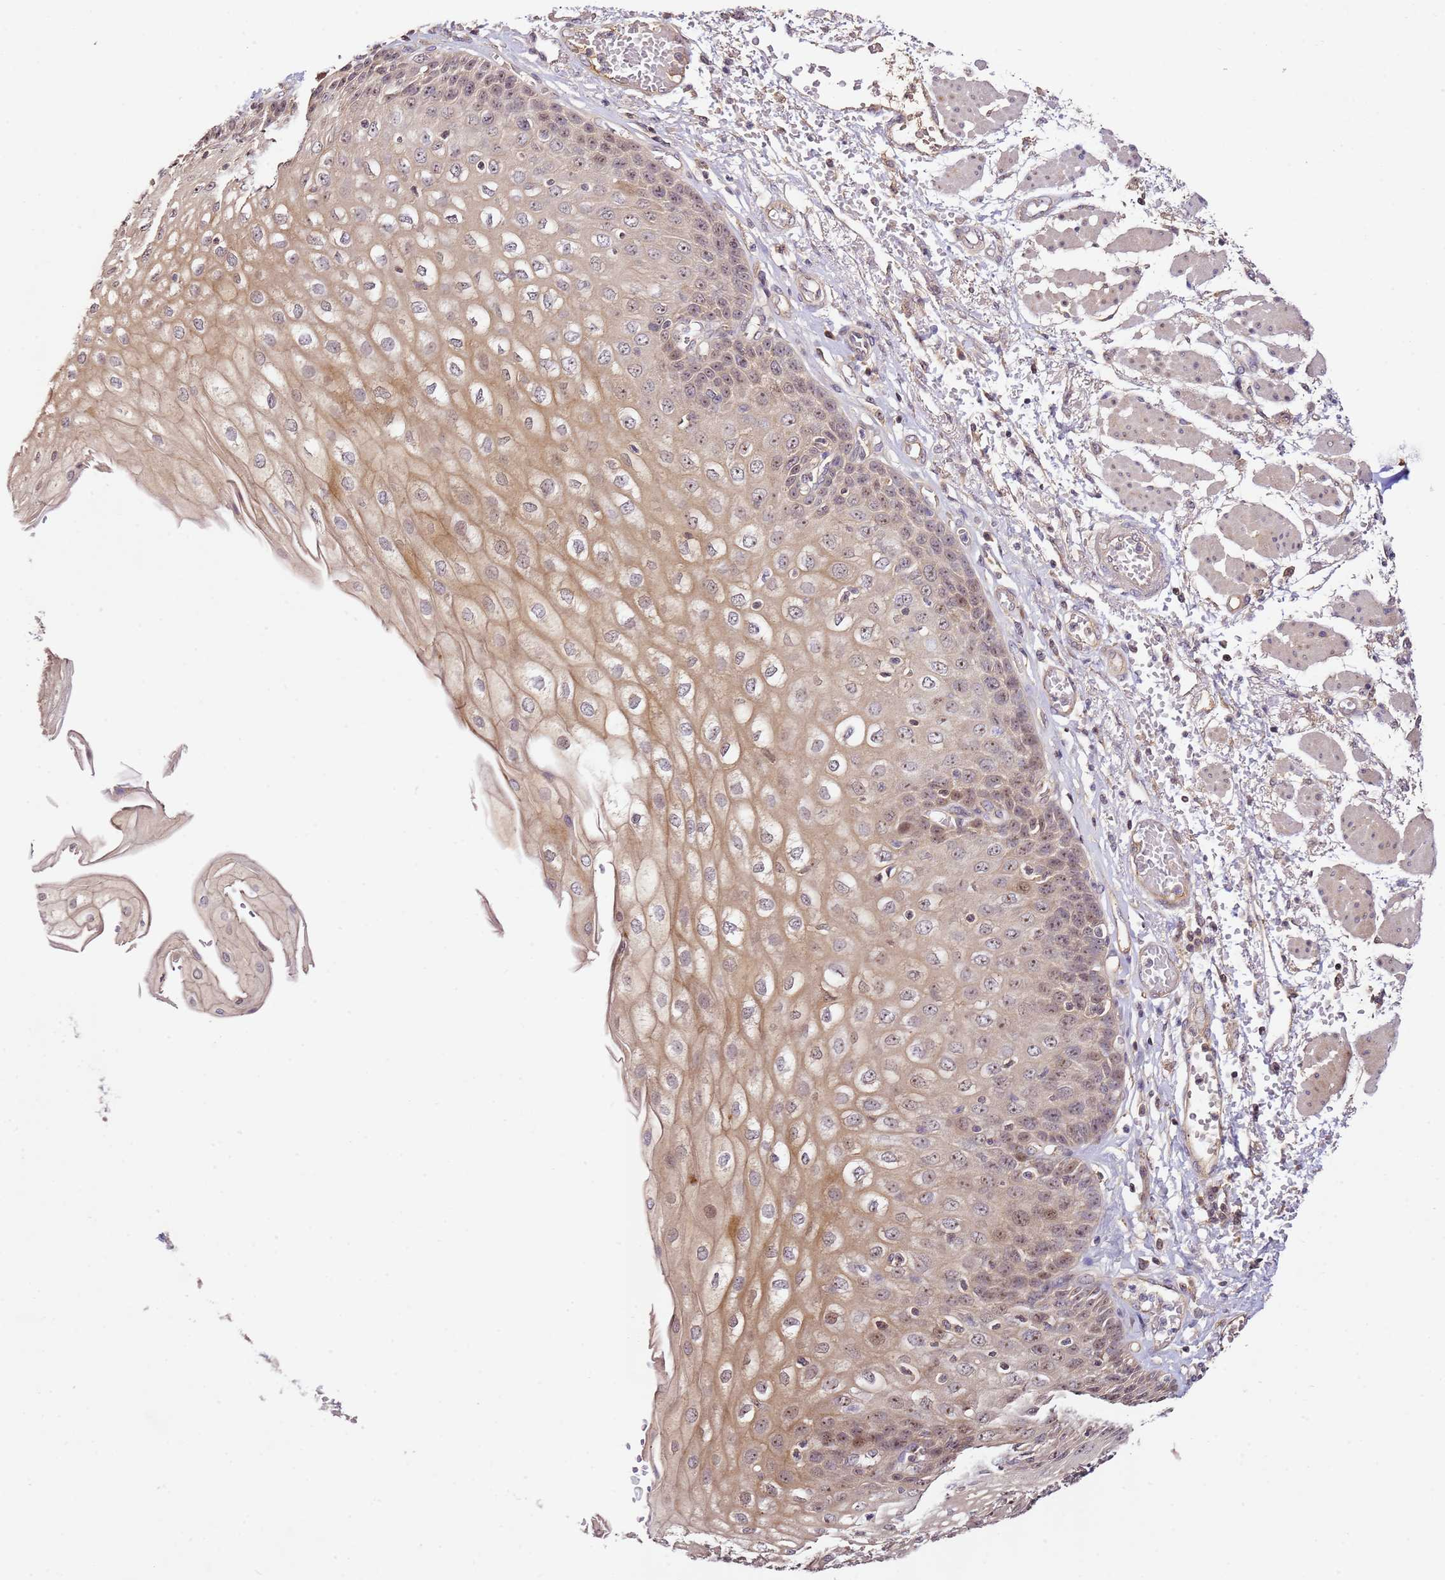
{"staining": {"intensity": "moderate", "quantity": ">75%", "location": "cytoplasmic/membranous,nuclear"}, "tissue": "esophagus", "cell_type": "Squamous epithelial cells", "image_type": "normal", "snomed": [{"axis": "morphology", "description": "Normal tissue, NOS"}, {"axis": "topography", "description": "Esophagus"}], "caption": "The histopathology image reveals a brown stain indicating the presence of a protein in the cytoplasmic/membranous,nuclear of squamous epithelial cells in esophagus.", "gene": "DDX27", "patient": {"sex": "male", "age": 81}}